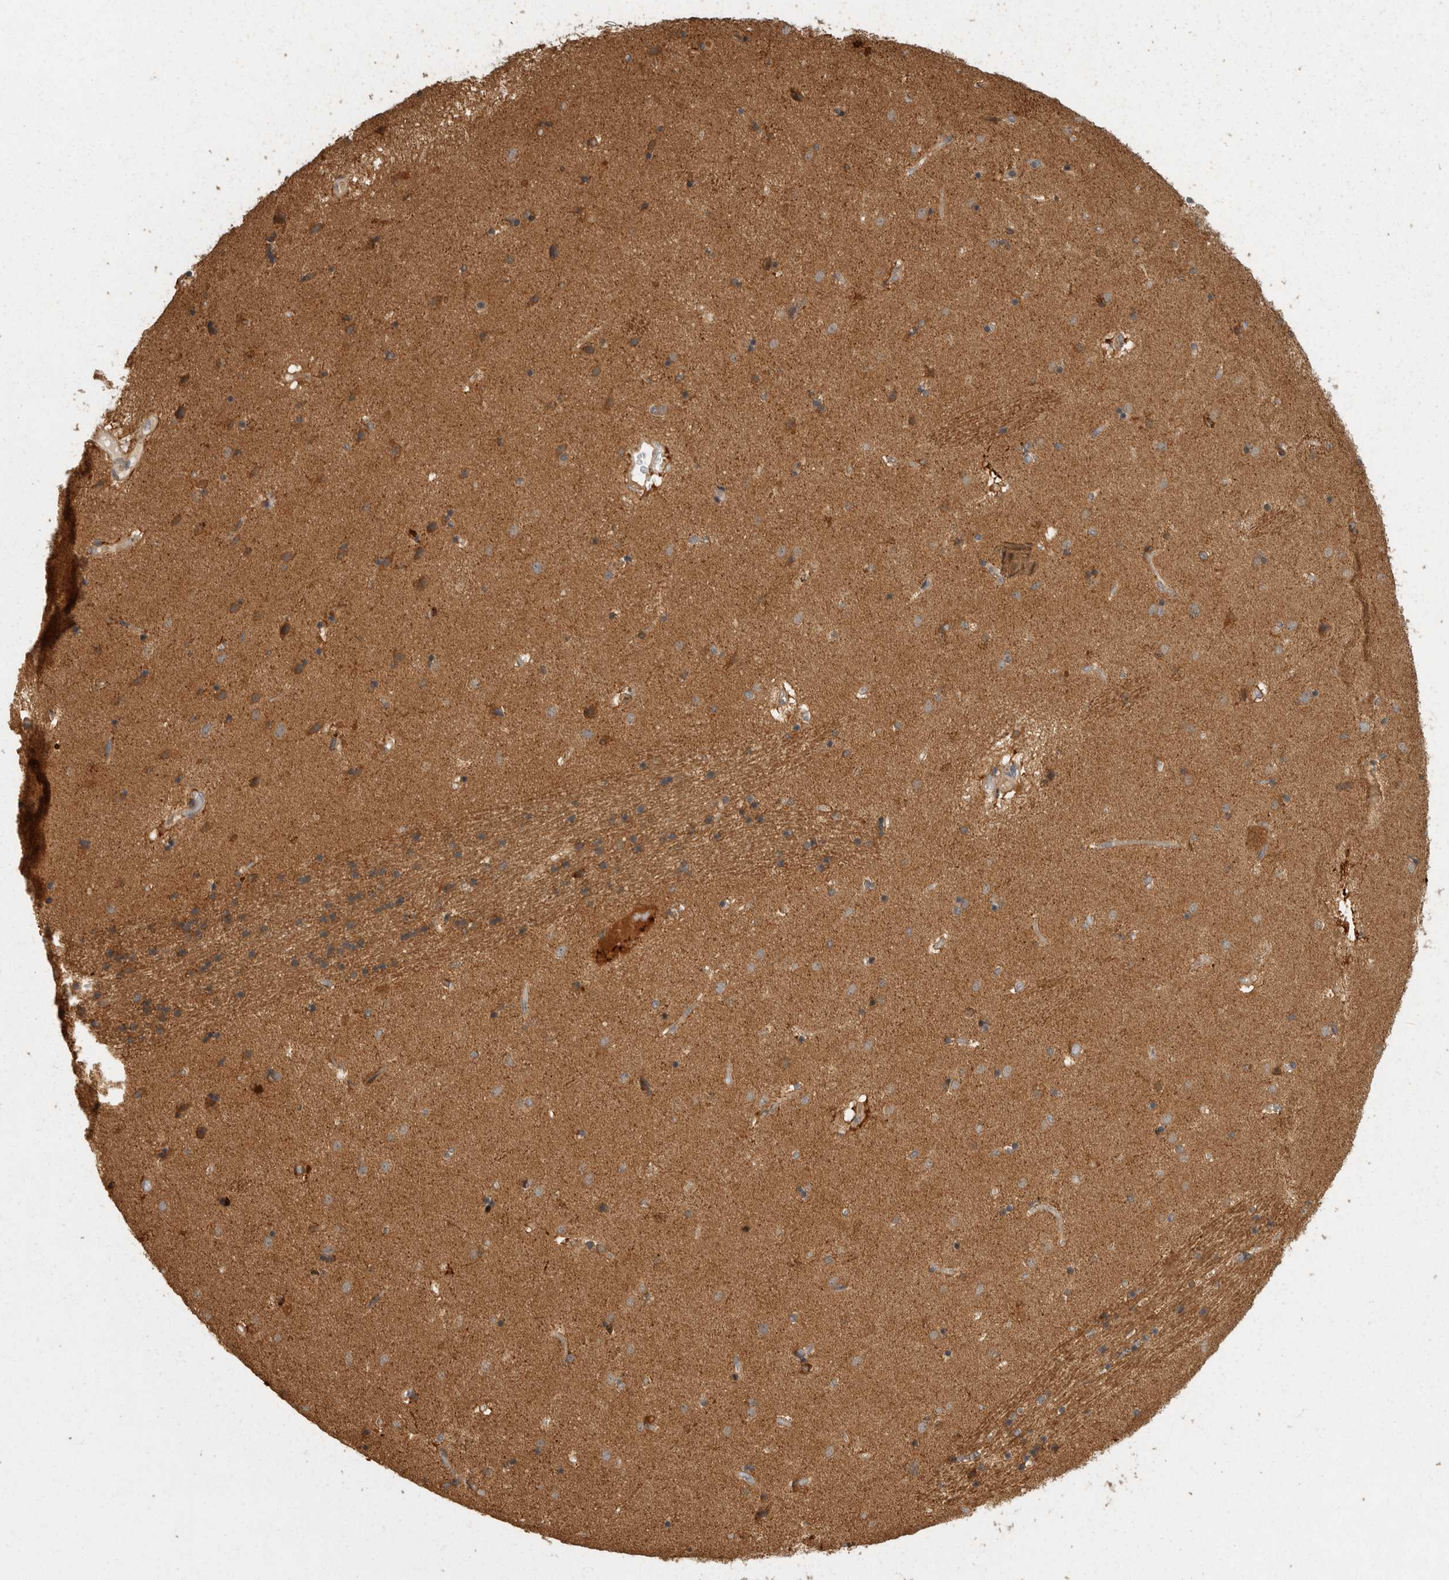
{"staining": {"intensity": "moderate", "quantity": "25%-75%", "location": "cytoplasmic/membranous"}, "tissue": "caudate", "cell_type": "Glial cells", "image_type": "normal", "snomed": [{"axis": "morphology", "description": "Normal tissue, NOS"}, {"axis": "topography", "description": "Lateral ventricle wall"}], "caption": "Protein expression analysis of normal human caudate reveals moderate cytoplasmic/membranous staining in about 25%-75% of glial cells.", "gene": "SWT1", "patient": {"sex": "male", "age": 70}}